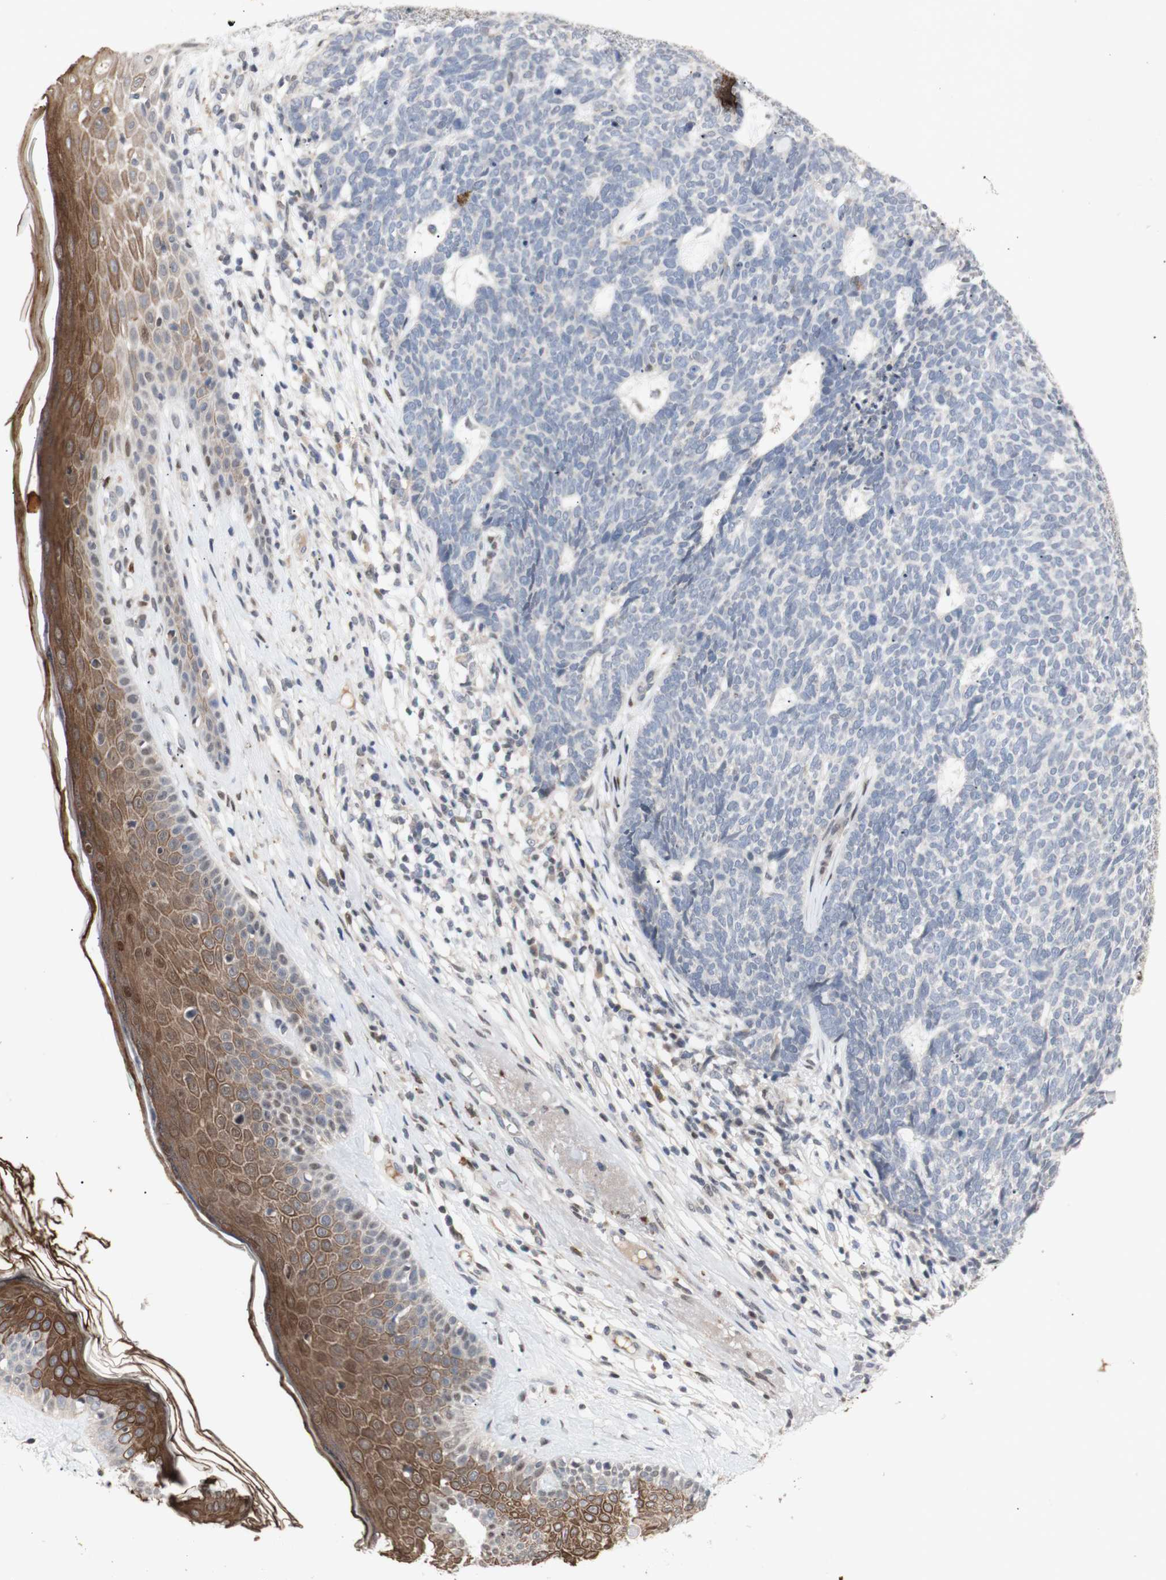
{"staining": {"intensity": "negative", "quantity": "none", "location": "none"}, "tissue": "skin cancer", "cell_type": "Tumor cells", "image_type": "cancer", "snomed": [{"axis": "morphology", "description": "Basal cell carcinoma"}, {"axis": "topography", "description": "Skin"}], "caption": "An immunohistochemistry (IHC) image of skin basal cell carcinoma is shown. There is no staining in tumor cells of skin basal cell carcinoma.", "gene": "FOSB", "patient": {"sex": "female", "age": 84}}